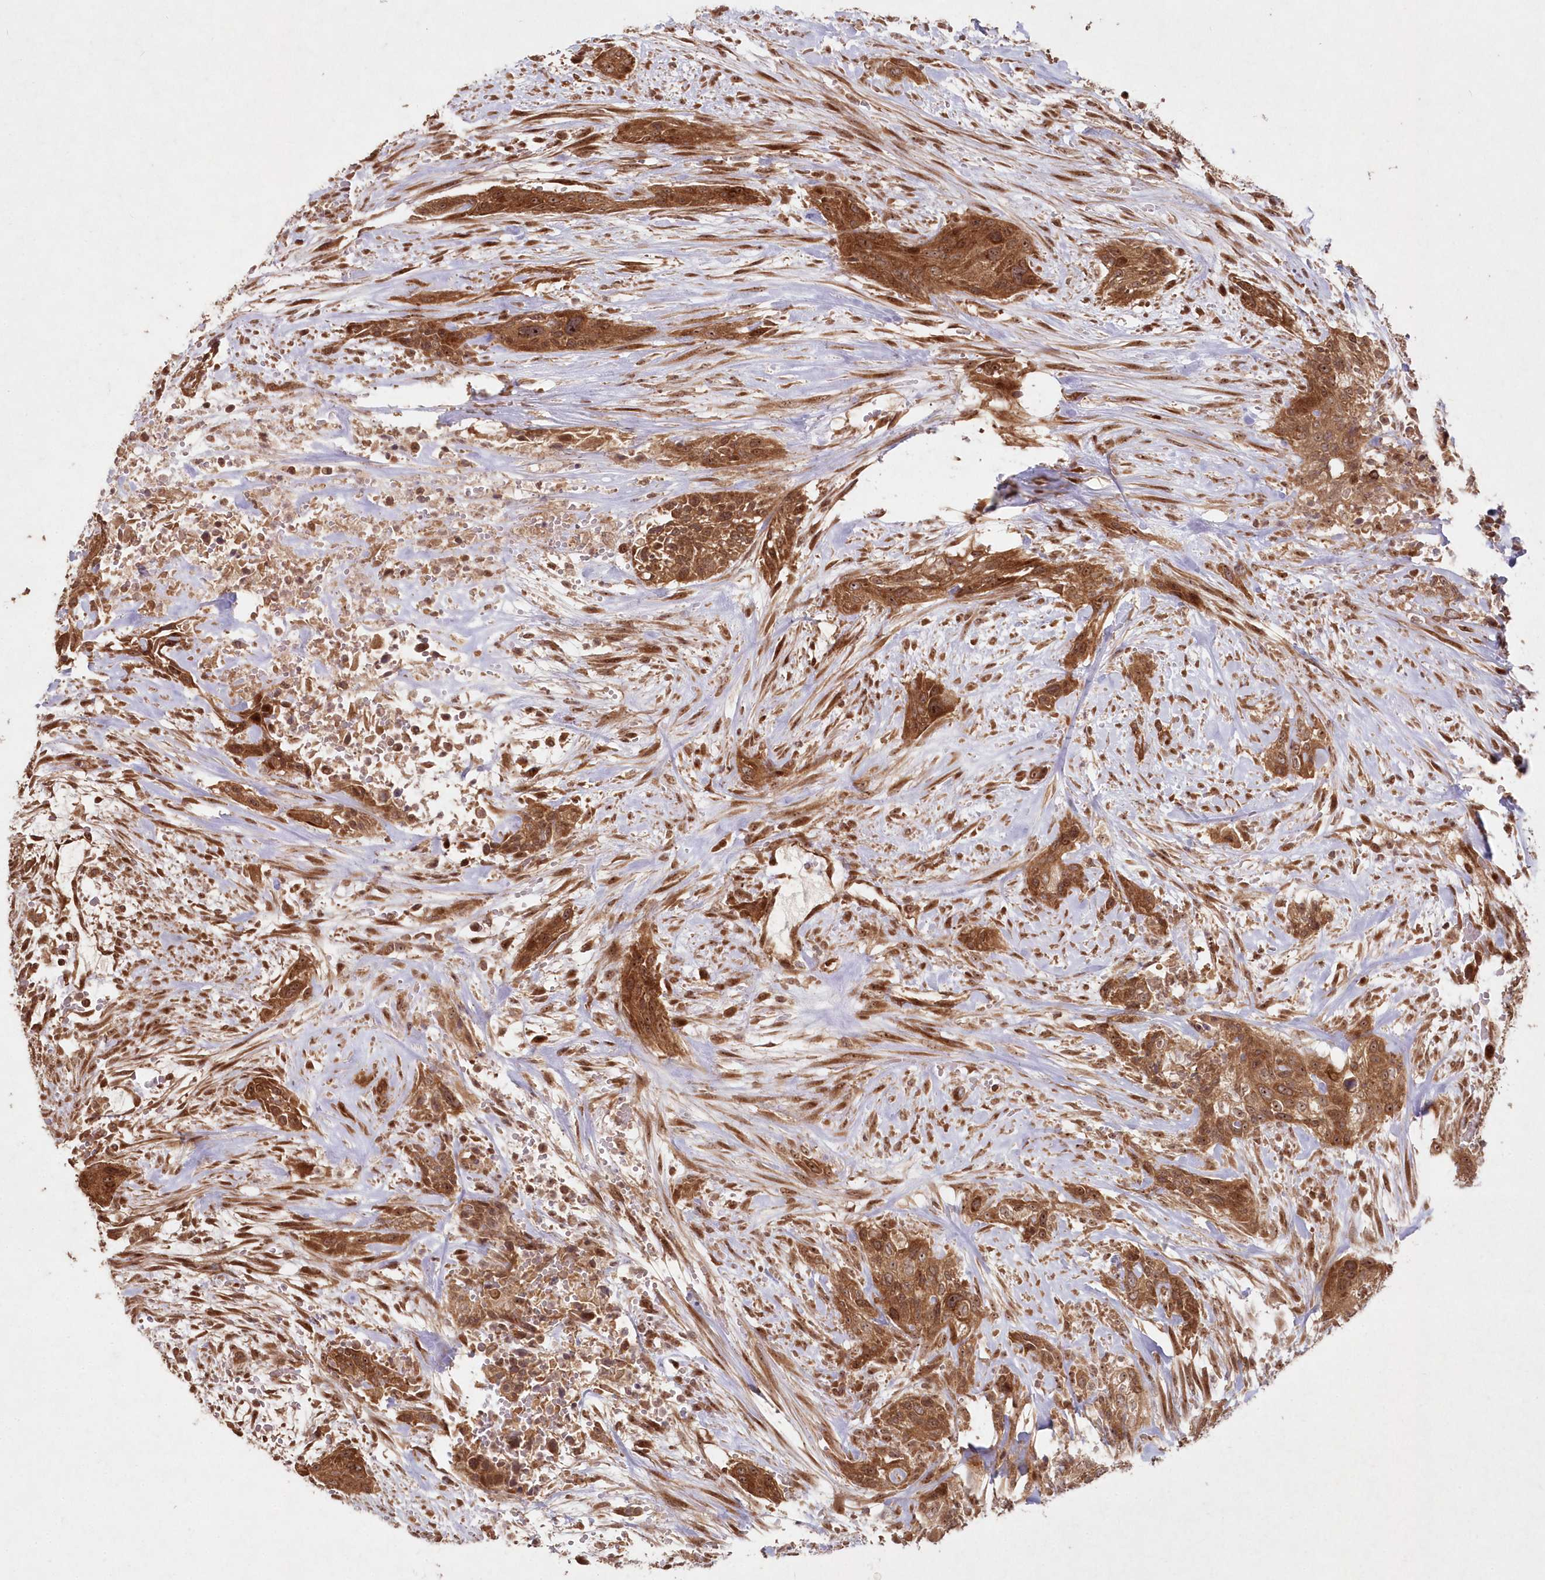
{"staining": {"intensity": "moderate", "quantity": ">75%", "location": "cytoplasmic/membranous,nuclear"}, "tissue": "urothelial cancer", "cell_type": "Tumor cells", "image_type": "cancer", "snomed": [{"axis": "morphology", "description": "Urothelial carcinoma, High grade"}, {"axis": "topography", "description": "Urinary bladder"}], "caption": "High-grade urothelial carcinoma stained with a brown dye shows moderate cytoplasmic/membranous and nuclear positive staining in about >75% of tumor cells.", "gene": "SERINC1", "patient": {"sex": "male", "age": 35}}